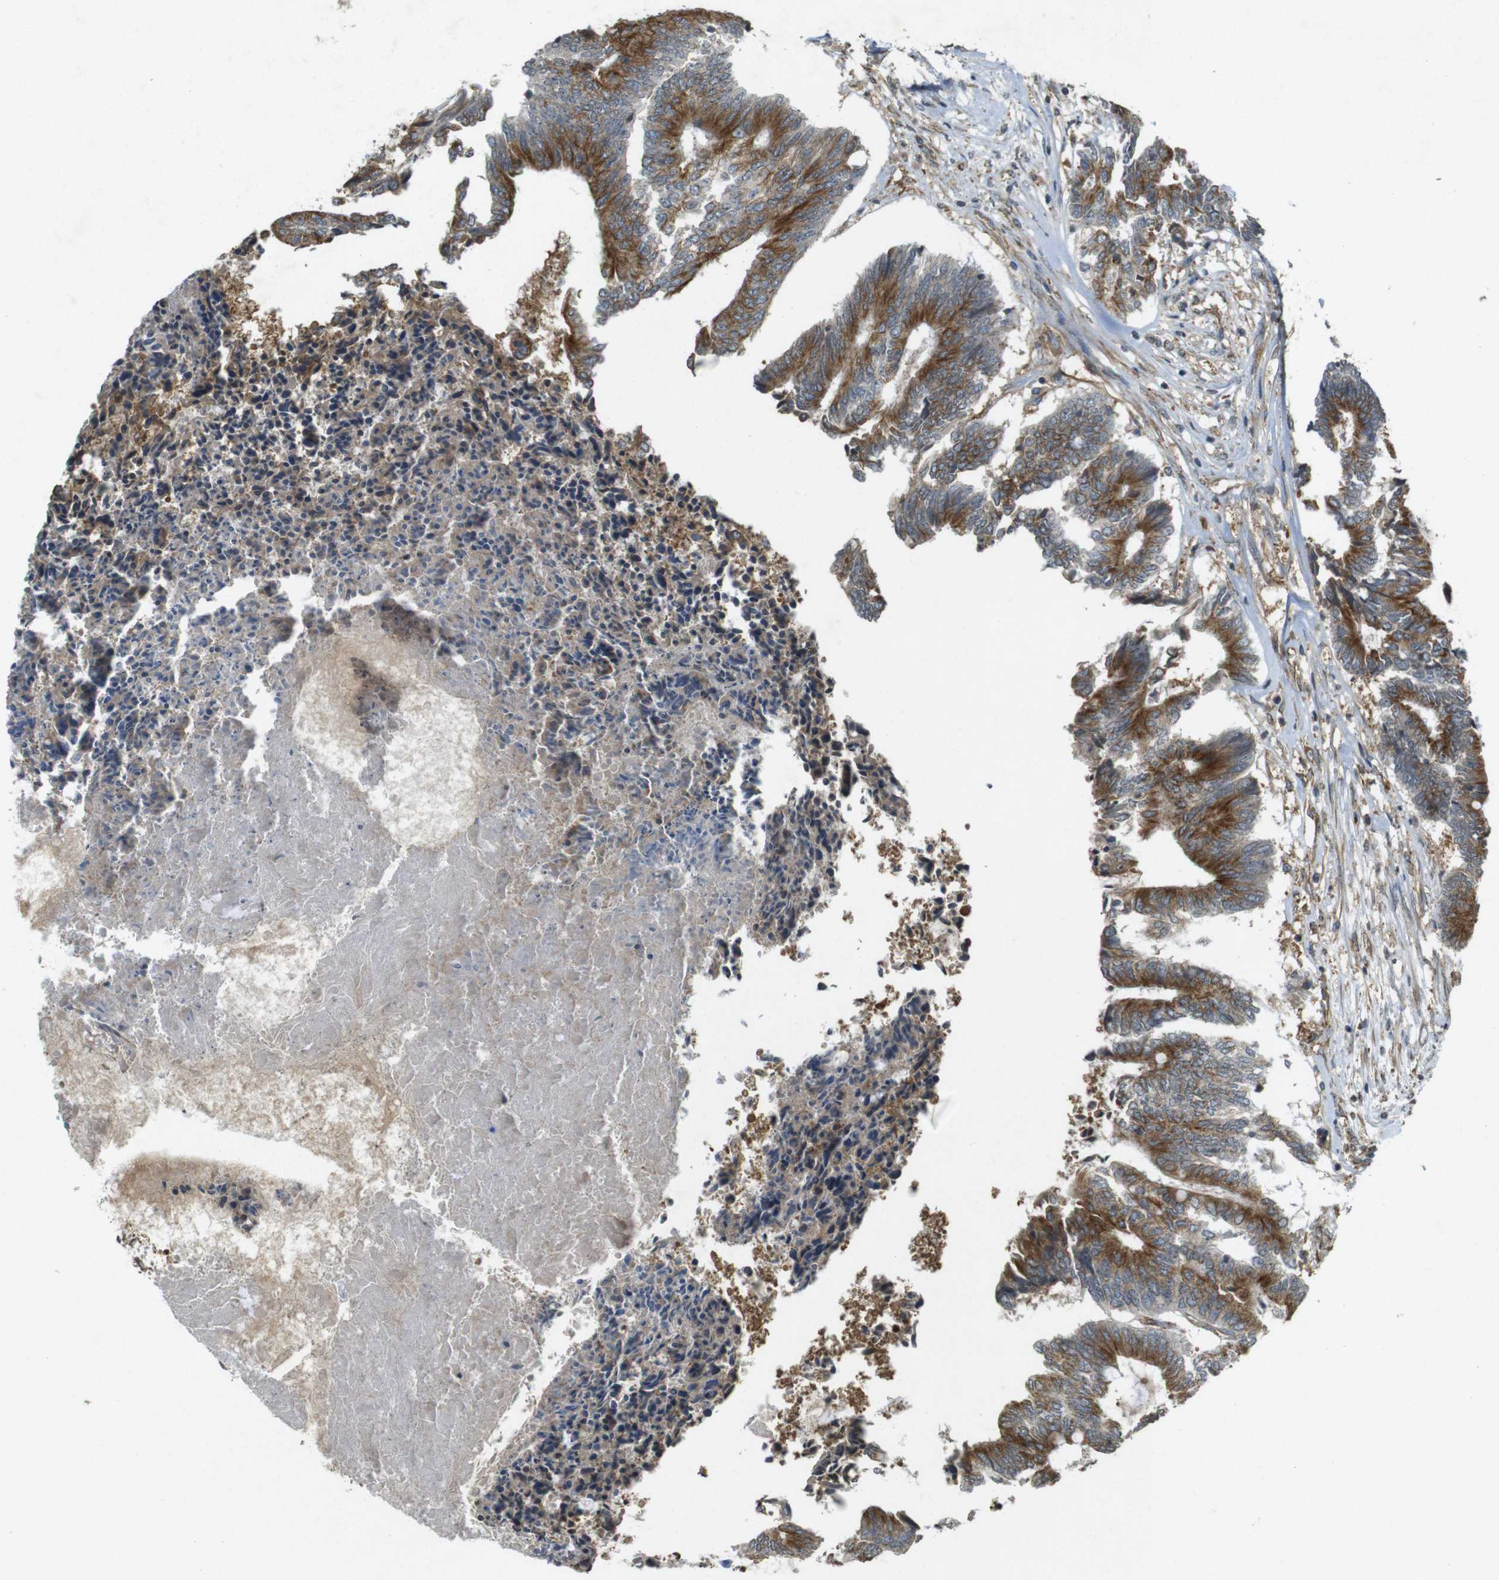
{"staining": {"intensity": "moderate", "quantity": ">75%", "location": "cytoplasmic/membranous"}, "tissue": "colorectal cancer", "cell_type": "Tumor cells", "image_type": "cancer", "snomed": [{"axis": "morphology", "description": "Adenocarcinoma, NOS"}, {"axis": "topography", "description": "Rectum"}], "caption": "DAB (3,3'-diaminobenzidine) immunohistochemical staining of colorectal cancer shows moderate cytoplasmic/membranous protein staining in about >75% of tumor cells.", "gene": "KIF5B", "patient": {"sex": "male", "age": 63}}